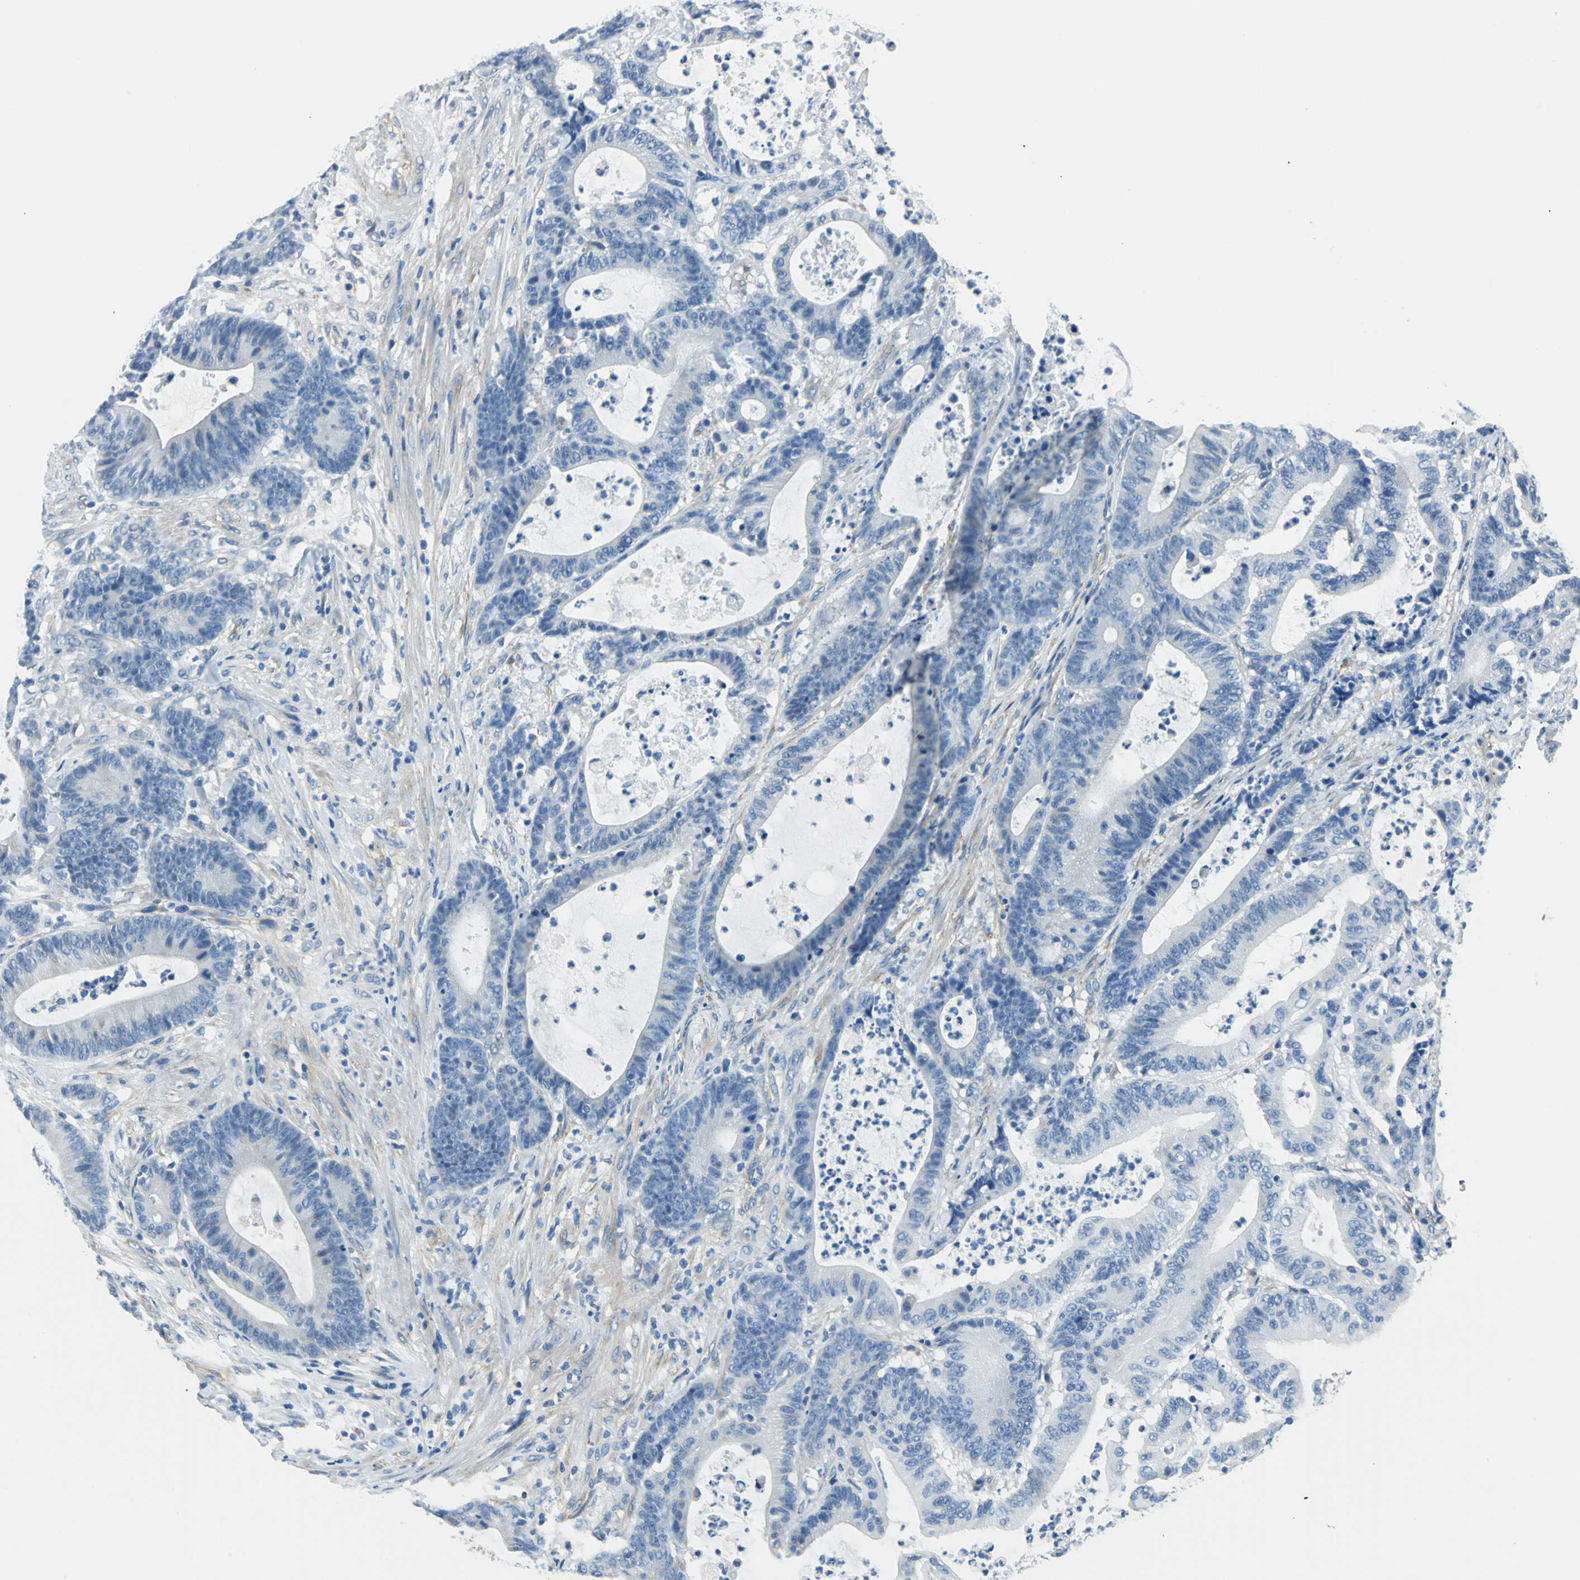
{"staining": {"intensity": "negative", "quantity": "none", "location": "none"}, "tissue": "colorectal cancer", "cell_type": "Tumor cells", "image_type": "cancer", "snomed": [{"axis": "morphology", "description": "Adenocarcinoma, NOS"}, {"axis": "topography", "description": "Colon"}], "caption": "This is a photomicrograph of IHC staining of colorectal cancer (adenocarcinoma), which shows no expression in tumor cells.", "gene": "AKAP12", "patient": {"sex": "female", "age": 84}}